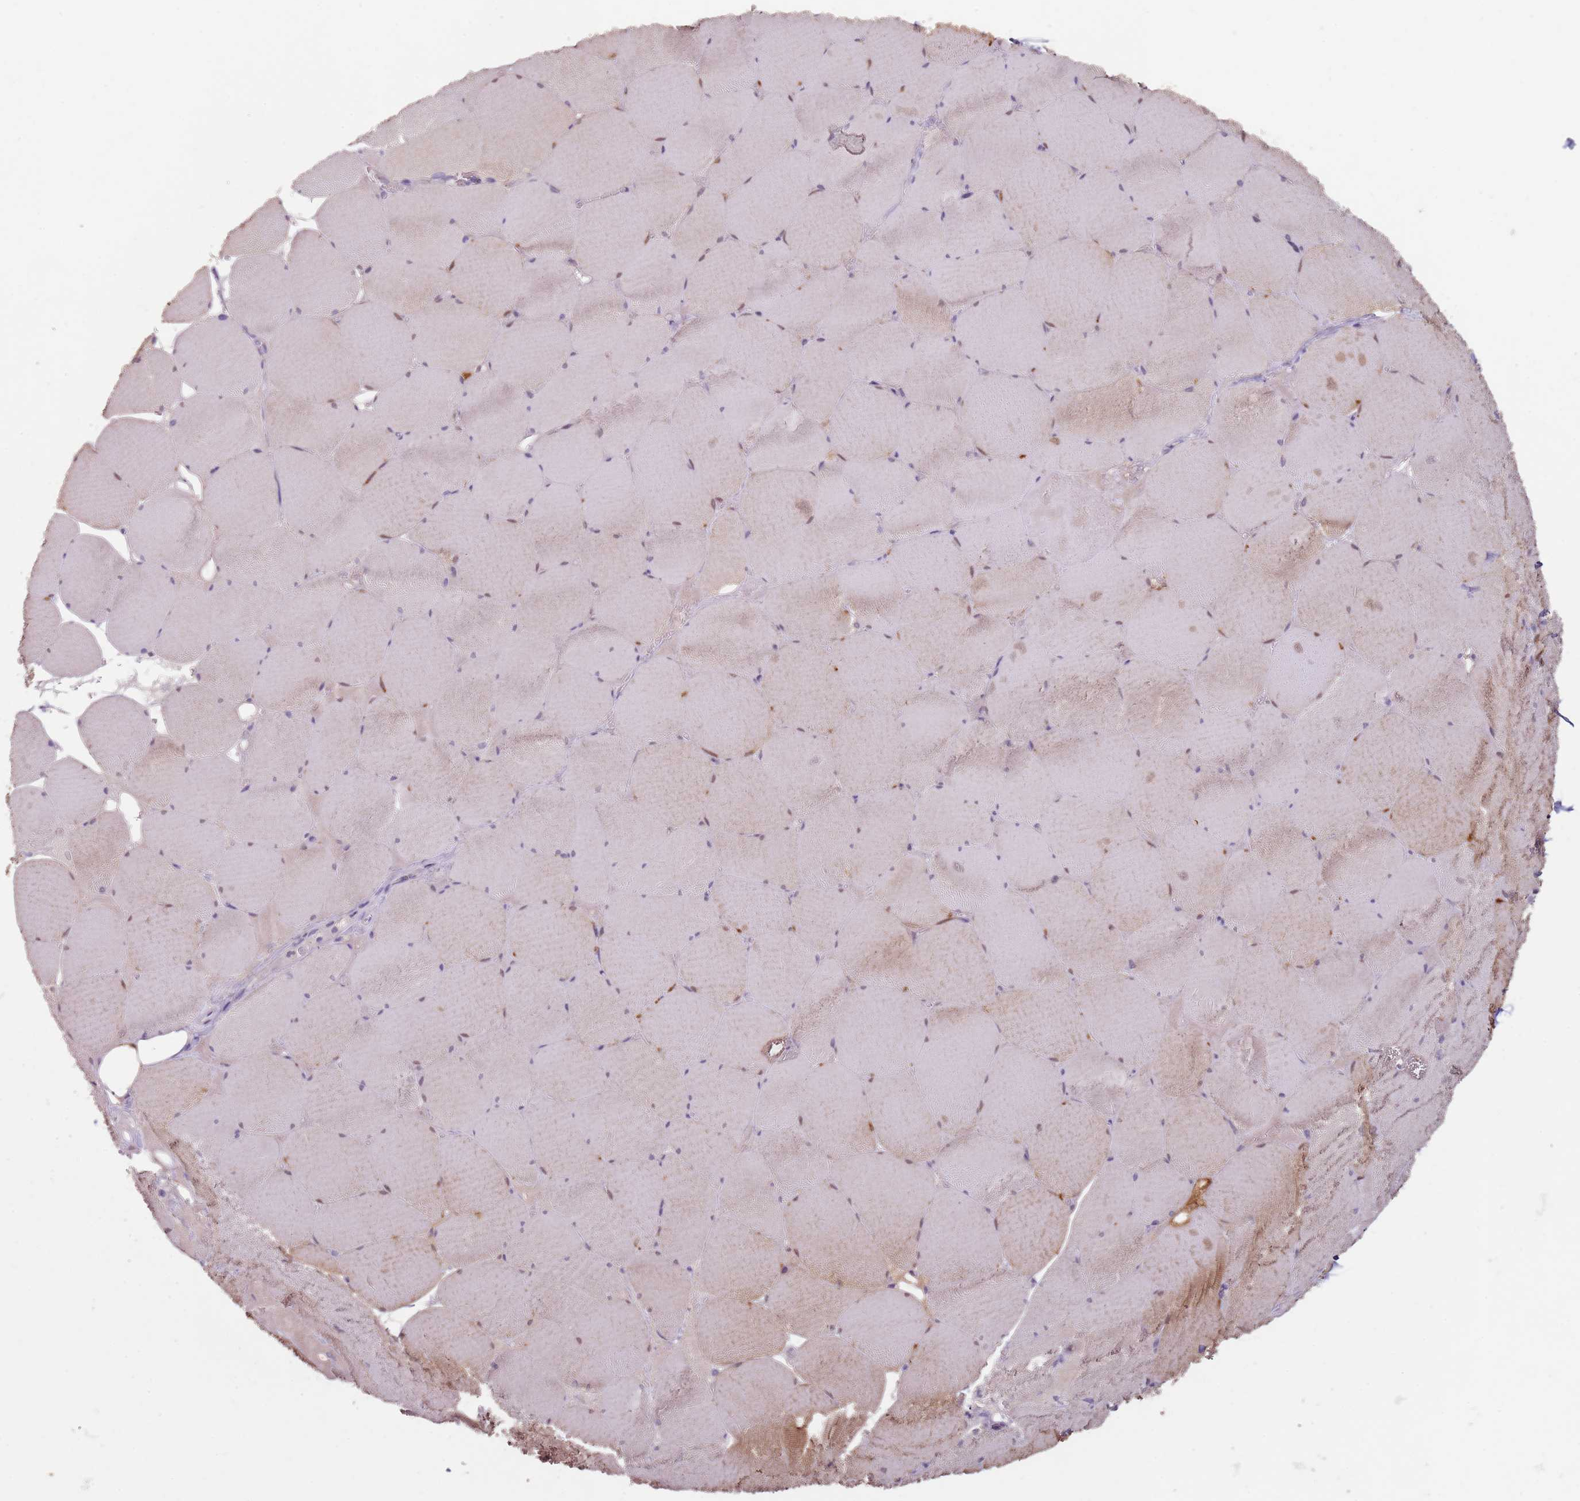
{"staining": {"intensity": "weak", "quantity": "25%-75%", "location": "cytoplasmic/membranous"}, "tissue": "skeletal muscle", "cell_type": "Myocytes", "image_type": "normal", "snomed": [{"axis": "morphology", "description": "Normal tissue, NOS"}, {"axis": "topography", "description": "Skeletal muscle"}, {"axis": "topography", "description": "Head-Neck"}], "caption": "Brown immunohistochemical staining in normal skeletal muscle reveals weak cytoplasmic/membranous positivity in about 25%-75% of myocytes. The staining was performed using DAB (3,3'-diaminobenzidine) to visualize the protein expression in brown, while the nuclei were stained in blue with hematoxylin (Magnification: 20x).", "gene": "MDH1", "patient": {"sex": "male", "age": 66}}